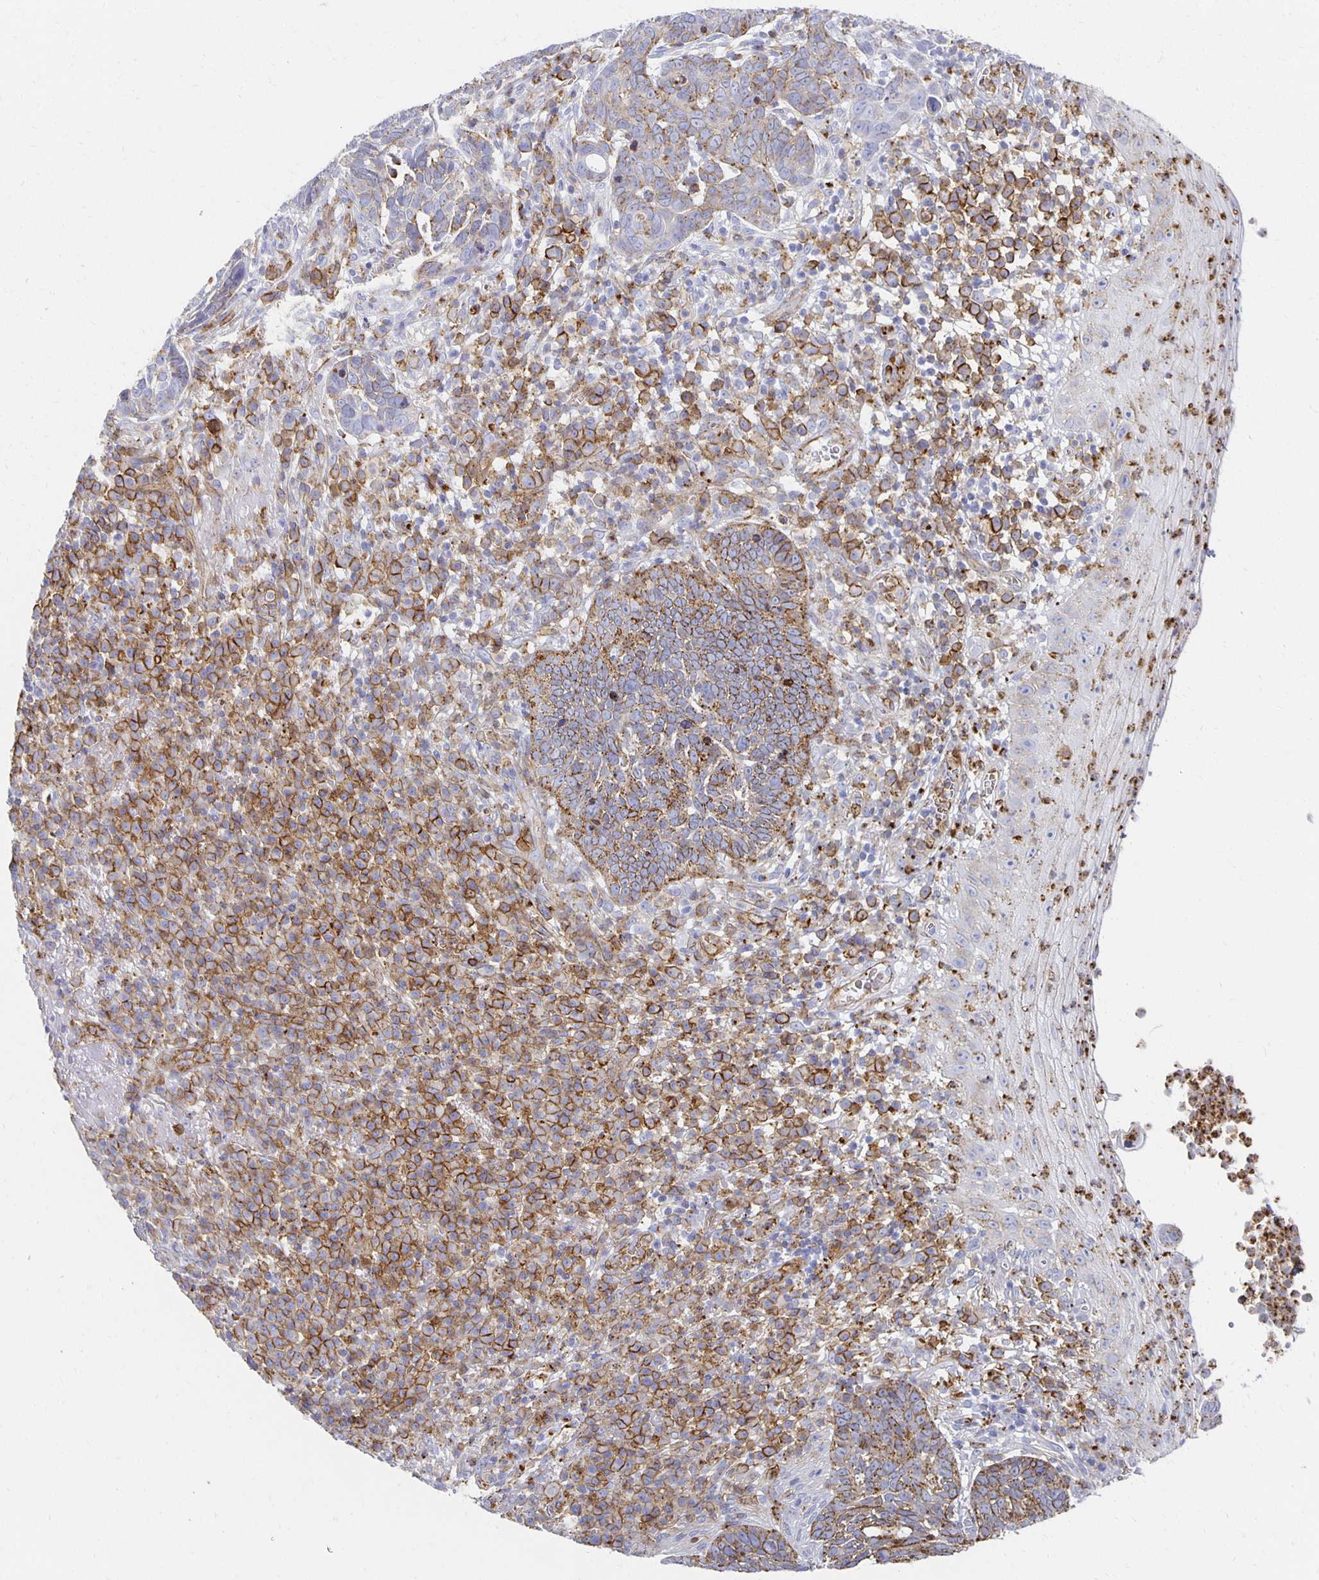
{"staining": {"intensity": "moderate", "quantity": ">75%", "location": "cytoplasmic/membranous"}, "tissue": "skin cancer", "cell_type": "Tumor cells", "image_type": "cancer", "snomed": [{"axis": "morphology", "description": "Basal cell carcinoma"}, {"axis": "topography", "description": "Skin"}, {"axis": "topography", "description": "Skin of face"}], "caption": "Protein staining of basal cell carcinoma (skin) tissue displays moderate cytoplasmic/membranous staining in about >75% of tumor cells.", "gene": "TAAR1", "patient": {"sex": "female", "age": 95}}